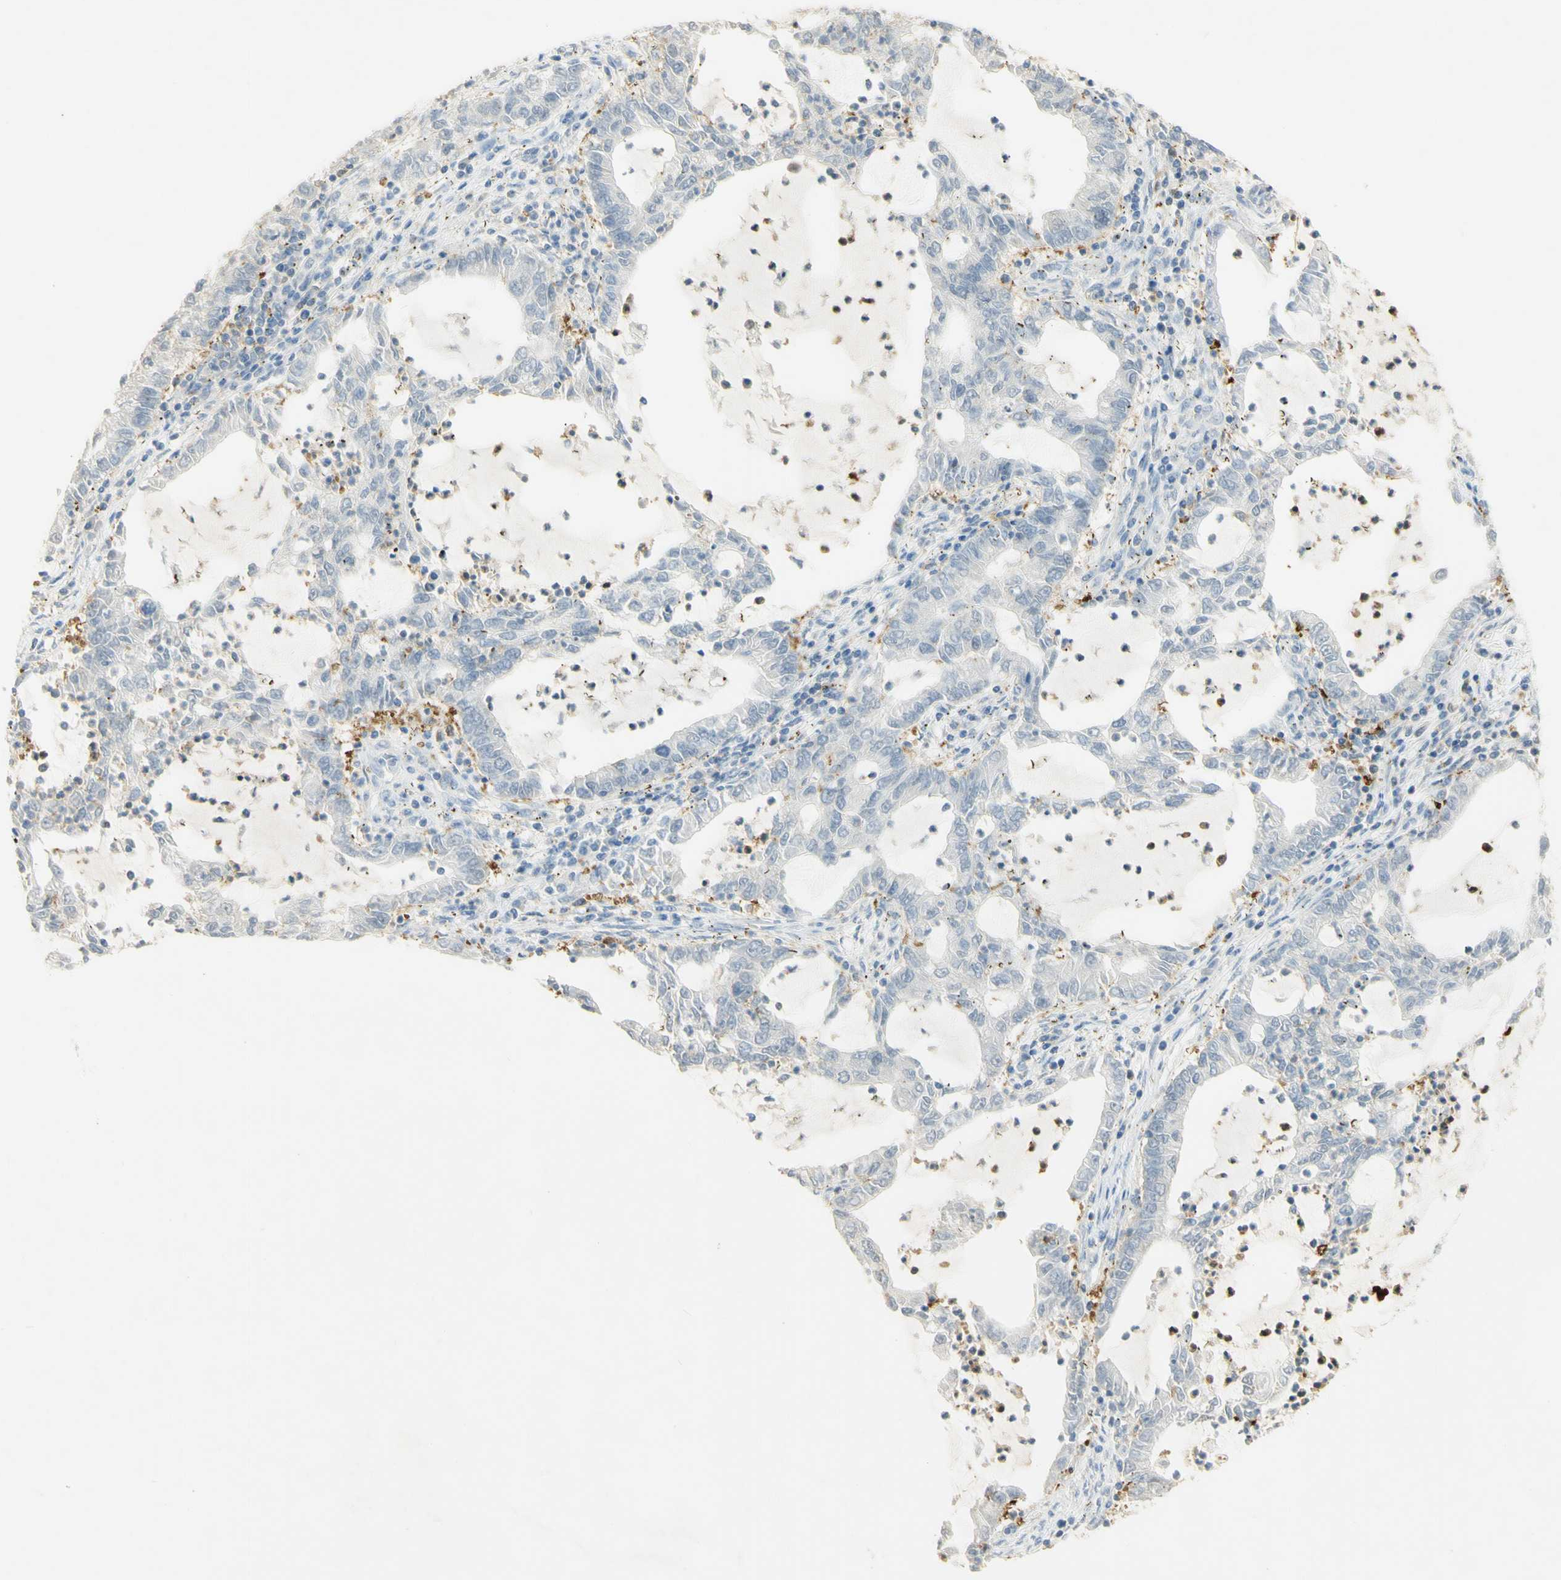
{"staining": {"intensity": "negative", "quantity": "none", "location": "none"}, "tissue": "lung cancer", "cell_type": "Tumor cells", "image_type": "cancer", "snomed": [{"axis": "morphology", "description": "Adenocarcinoma, NOS"}, {"axis": "topography", "description": "Lung"}], "caption": "High magnification brightfield microscopy of lung adenocarcinoma stained with DAB (3,3'-diaminobenzidine) (brown) and counterstained with hematoxylin (blue): tumor cells show no significant positivity.", "gene": "PAK1", "patient": {"sex": "female", "age": 51}}